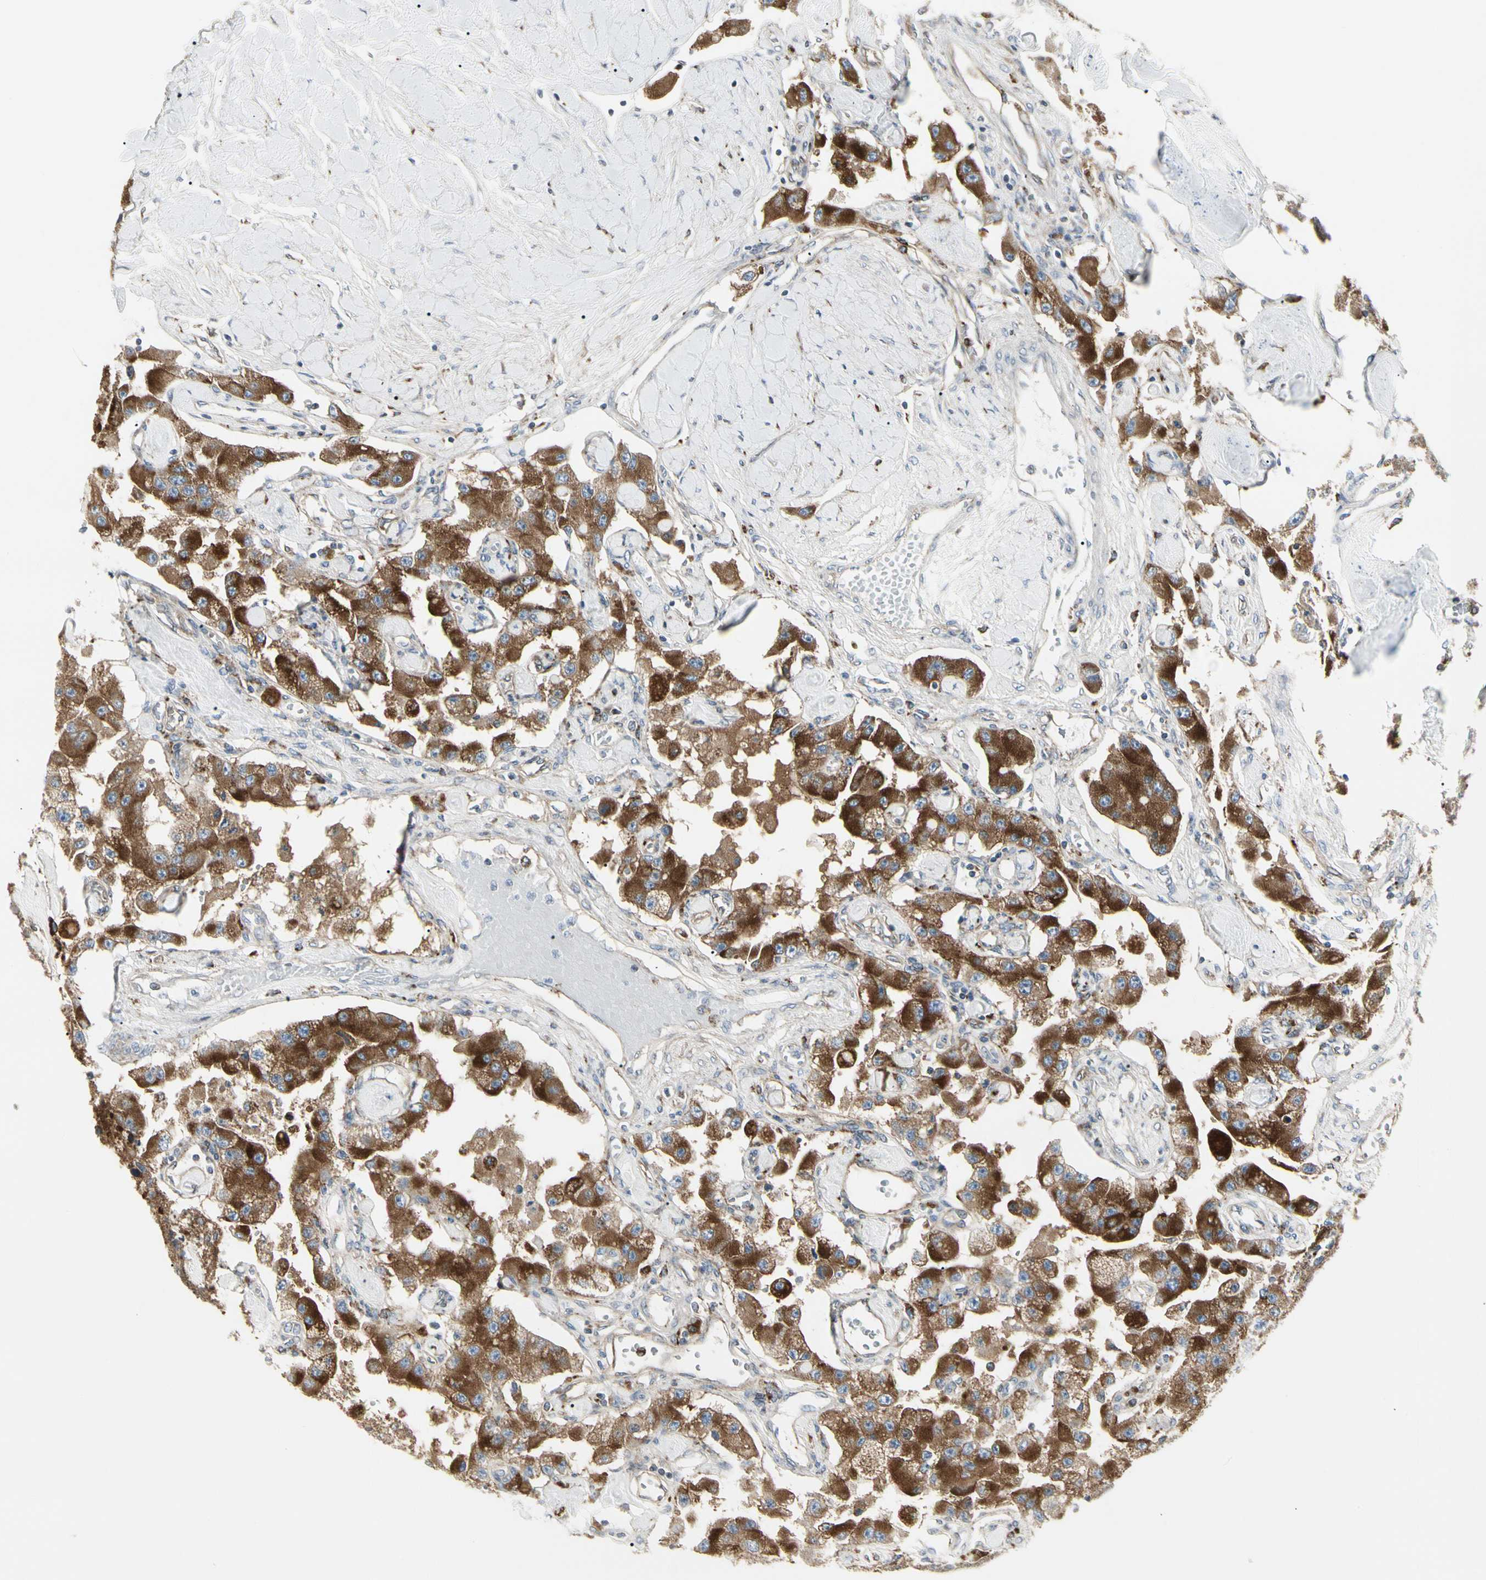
{"staining": {"intensity": "strong", "quantity": ">75%", "location": "cytoplasmic/membranous"}, "tissue": "carcinoid", "cell_type": "Tumor cells", "image_type": "cancer", "snomed": [{"axis": "morphology", "description": "Carcinoid, malignant, NOS"}, {"axis": "topography", "description": "Pancreas"}], "caption": "Immunohistochemistry (IHC) (DAB) staining of human carcinoid (malignant) exhibits strong cytoplasmic/membranous protein positivity in approximately >75% of tumor cells. Immunohistochemistry stains the protein in brown and the nuclei are stained blue.", "gene": "ATP6V1B2", "patient": {"sex": "male", "age": 41}}